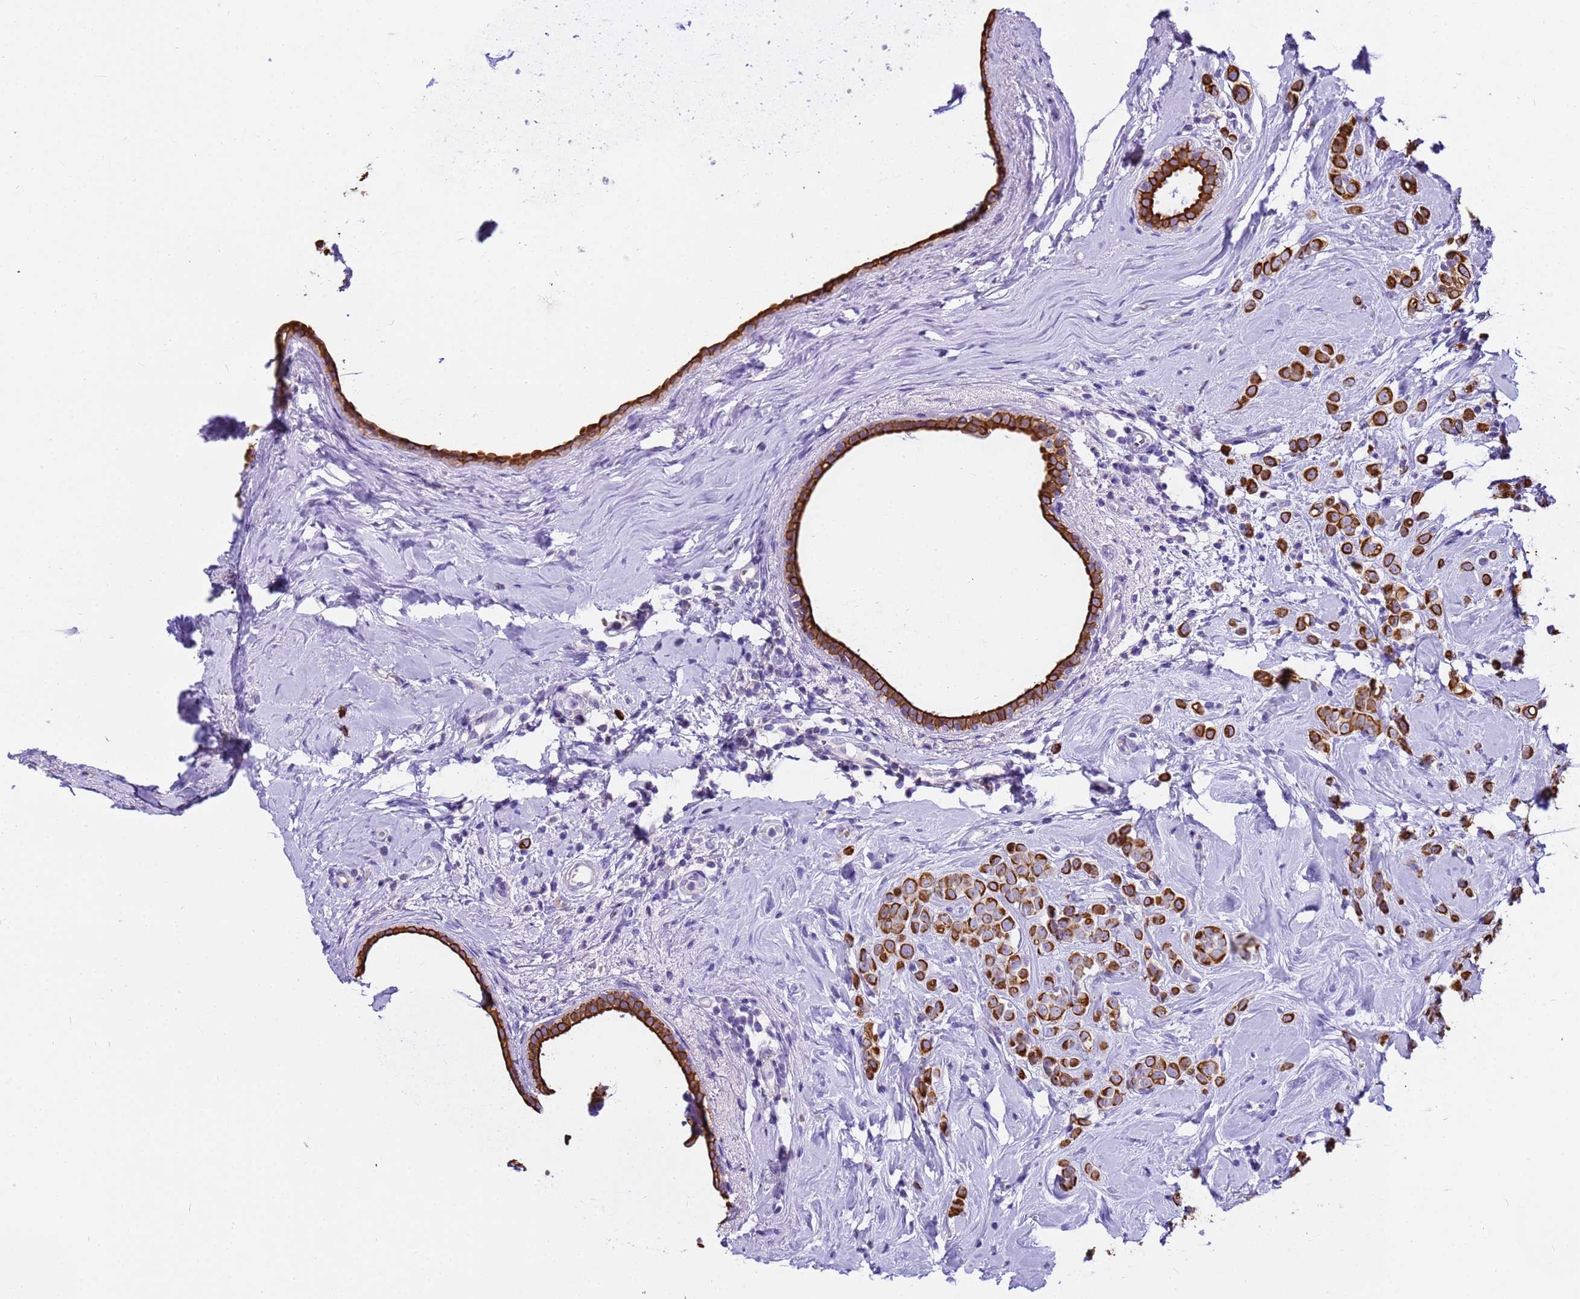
{"staining": {"intensity": "strong", "quantity": ">75%", "location": "cytoplasmic/membranous"}, "tissue": "breast cancer", "cell_type": "Tumor cells", "image_type": "cancer", "snomed": [{"axis": "morphology", "description": "Lobular carcinoma"}, {"axis": "topography", "description": "Breast"}], "caption": "The micrograph shows staining of breast lobular carcinoma, revealing strong cytoplasmic/membranous protein positivity (brown color) within tumor cells.", "gene": "PIEZO2", "patient": {"sex": "female", "age": 47}}